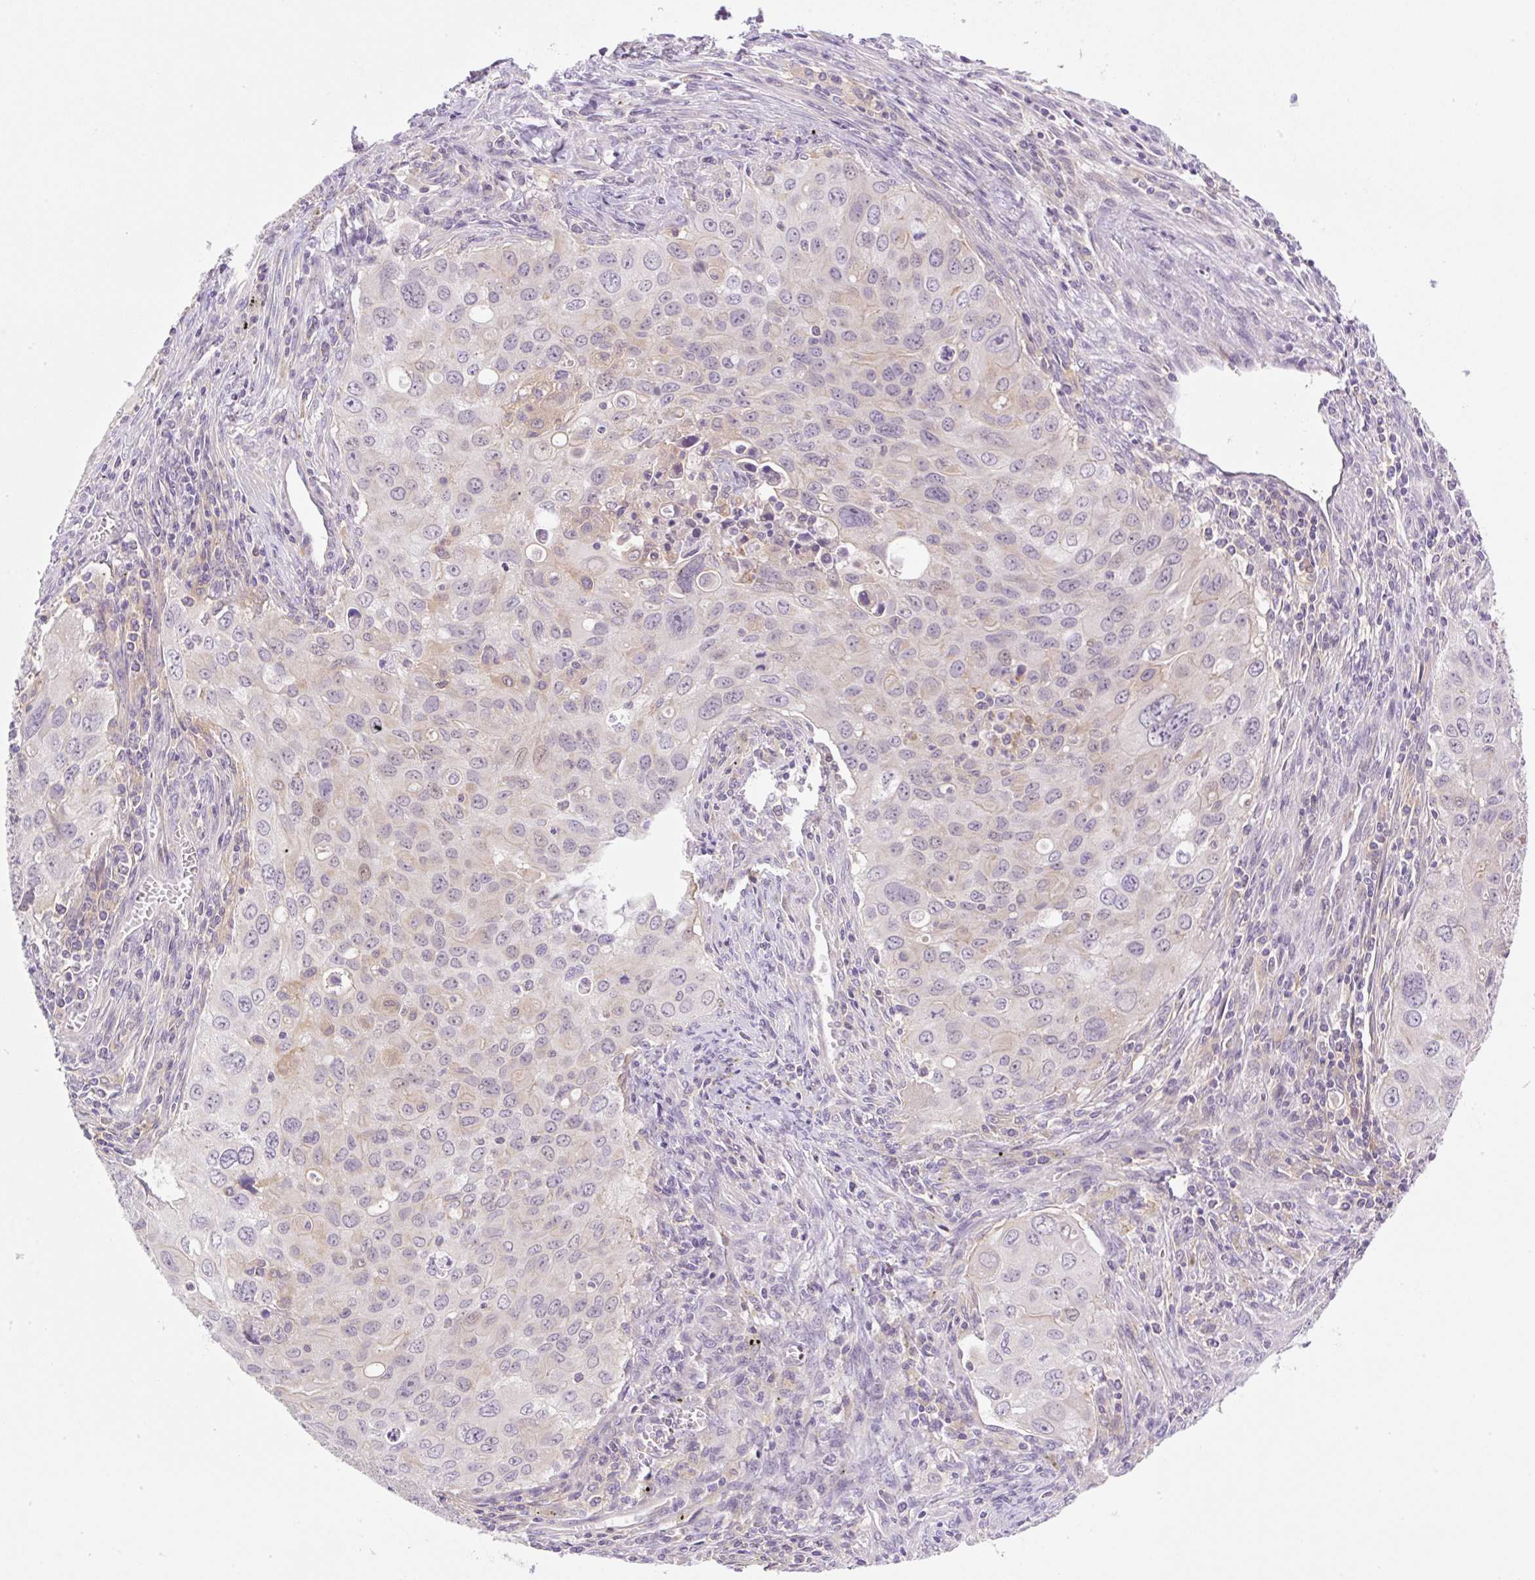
{"staining": {"intensity": "moderate", "quantity": "<25%", "location": "cytoplasmic/membranous"}, "tissue": "lung cancer", "cell_type": "Tumor cells", "image_type": "cancer", "snomed": [{"axis": "morphology", "description": "Adenocarcinoma, NOS"}, {"axis": "morphology", "description": "Adenocarcinoma, metastatic, NOS"}, {"axis": "topography", "description": "Lymph node"}, {"axis": "topography", "description": "Lung"}], "caption": "DAB (3,3'-diaminobenzidine) immunohistochemical staining of metastatic adenocarcinoma (lung) displays moderate cytoplasmic/membranous protein positivity in approximately <25% of tumor cells.", "gene": "OMA1", "patient": {"sex": "female", "age": 42}}